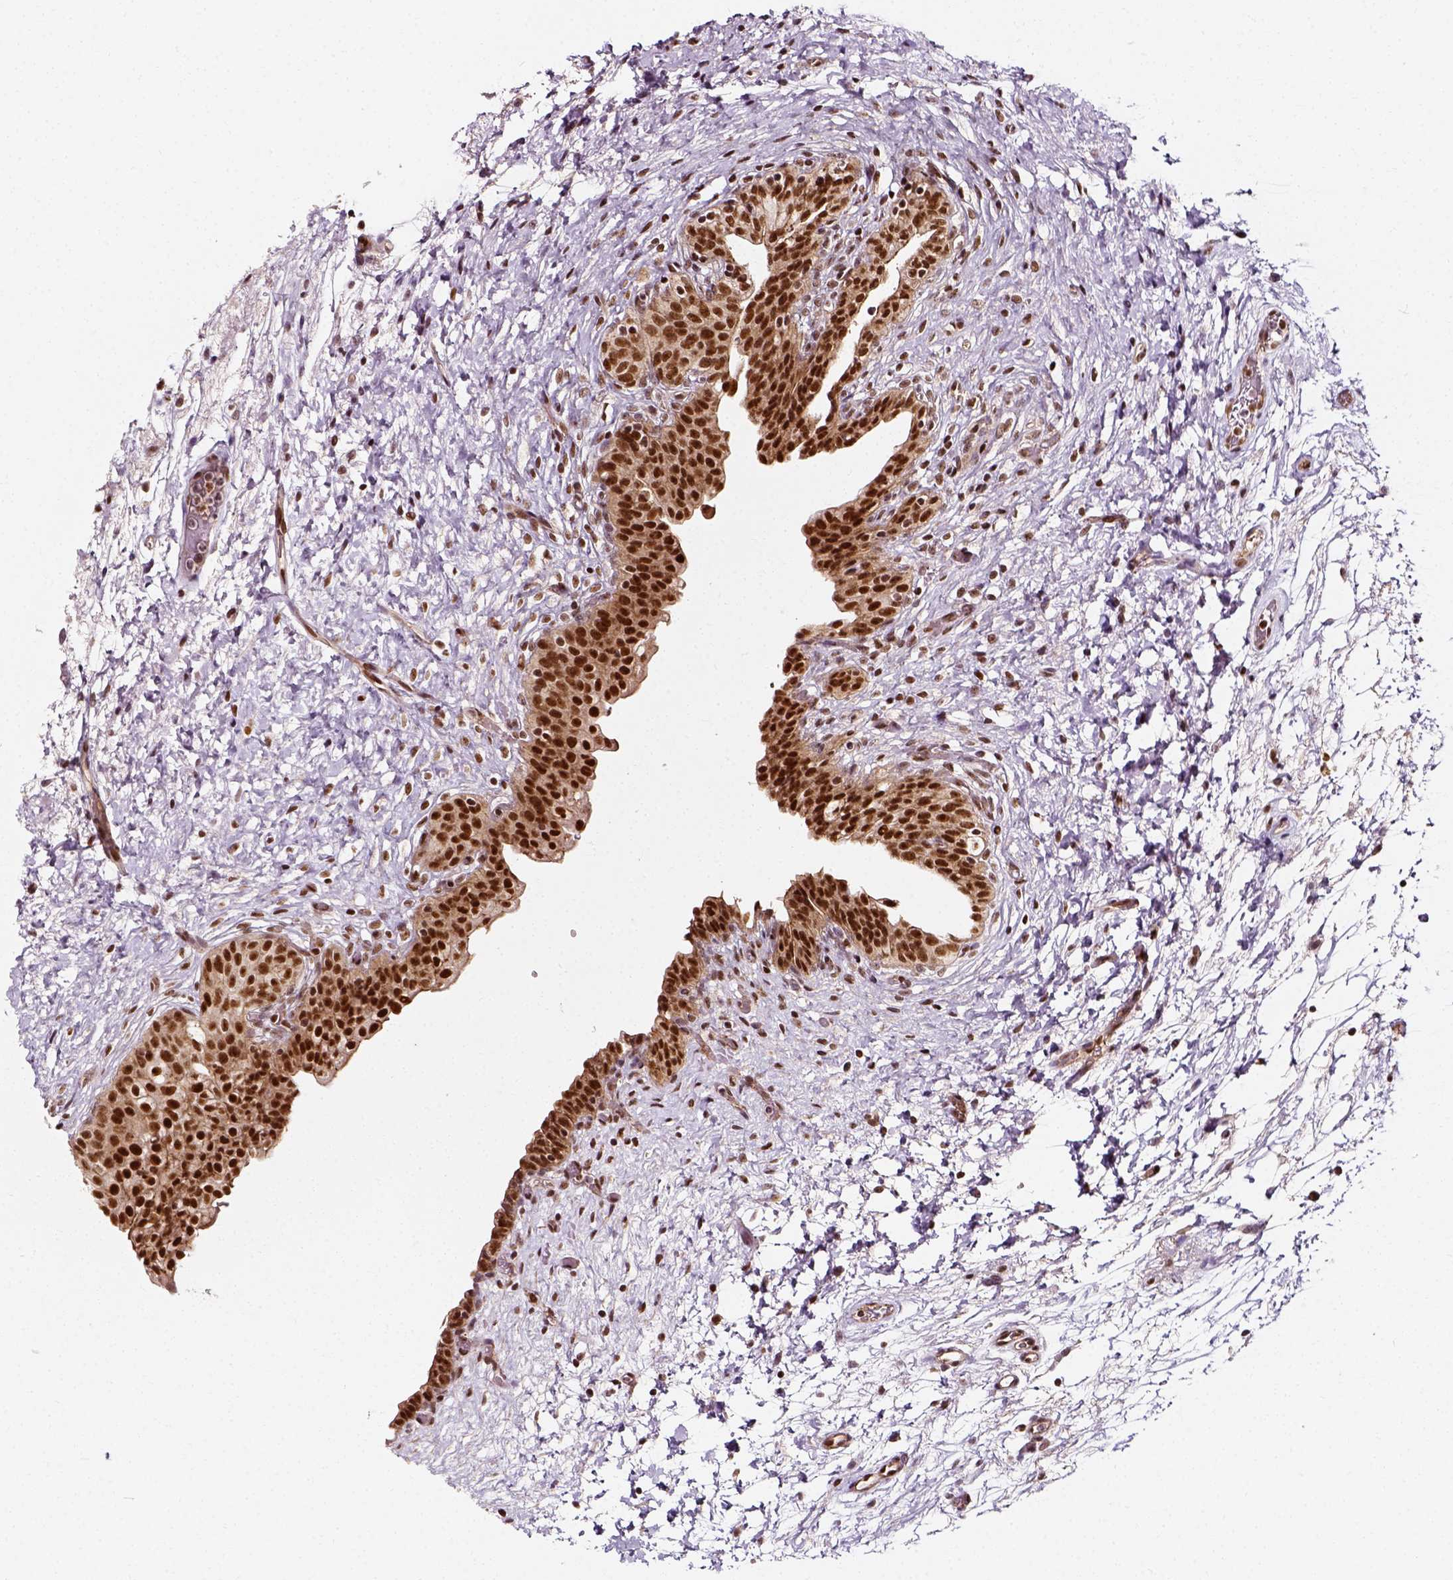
{"staining": {"intensity": "strong", "quantity": ">75%", "location": "nuclear"}, "tissue": "urinary bladder", "cell_type": "Urothelial cells", "image_type": "normal", "snomed": [{"axis": "morphology", "description": "Normal tissue, NOS"}, {"axis": "topography", "description": "Urinary bladder"}], "caption": "An image showing strong nuclear staining in approximately >75% of urothelial cells in benign urinary bladder, as visualized by brown immunohistochemical staining.", "gene": "NACC1", "patient": {"sex": "male", "age": 69}}